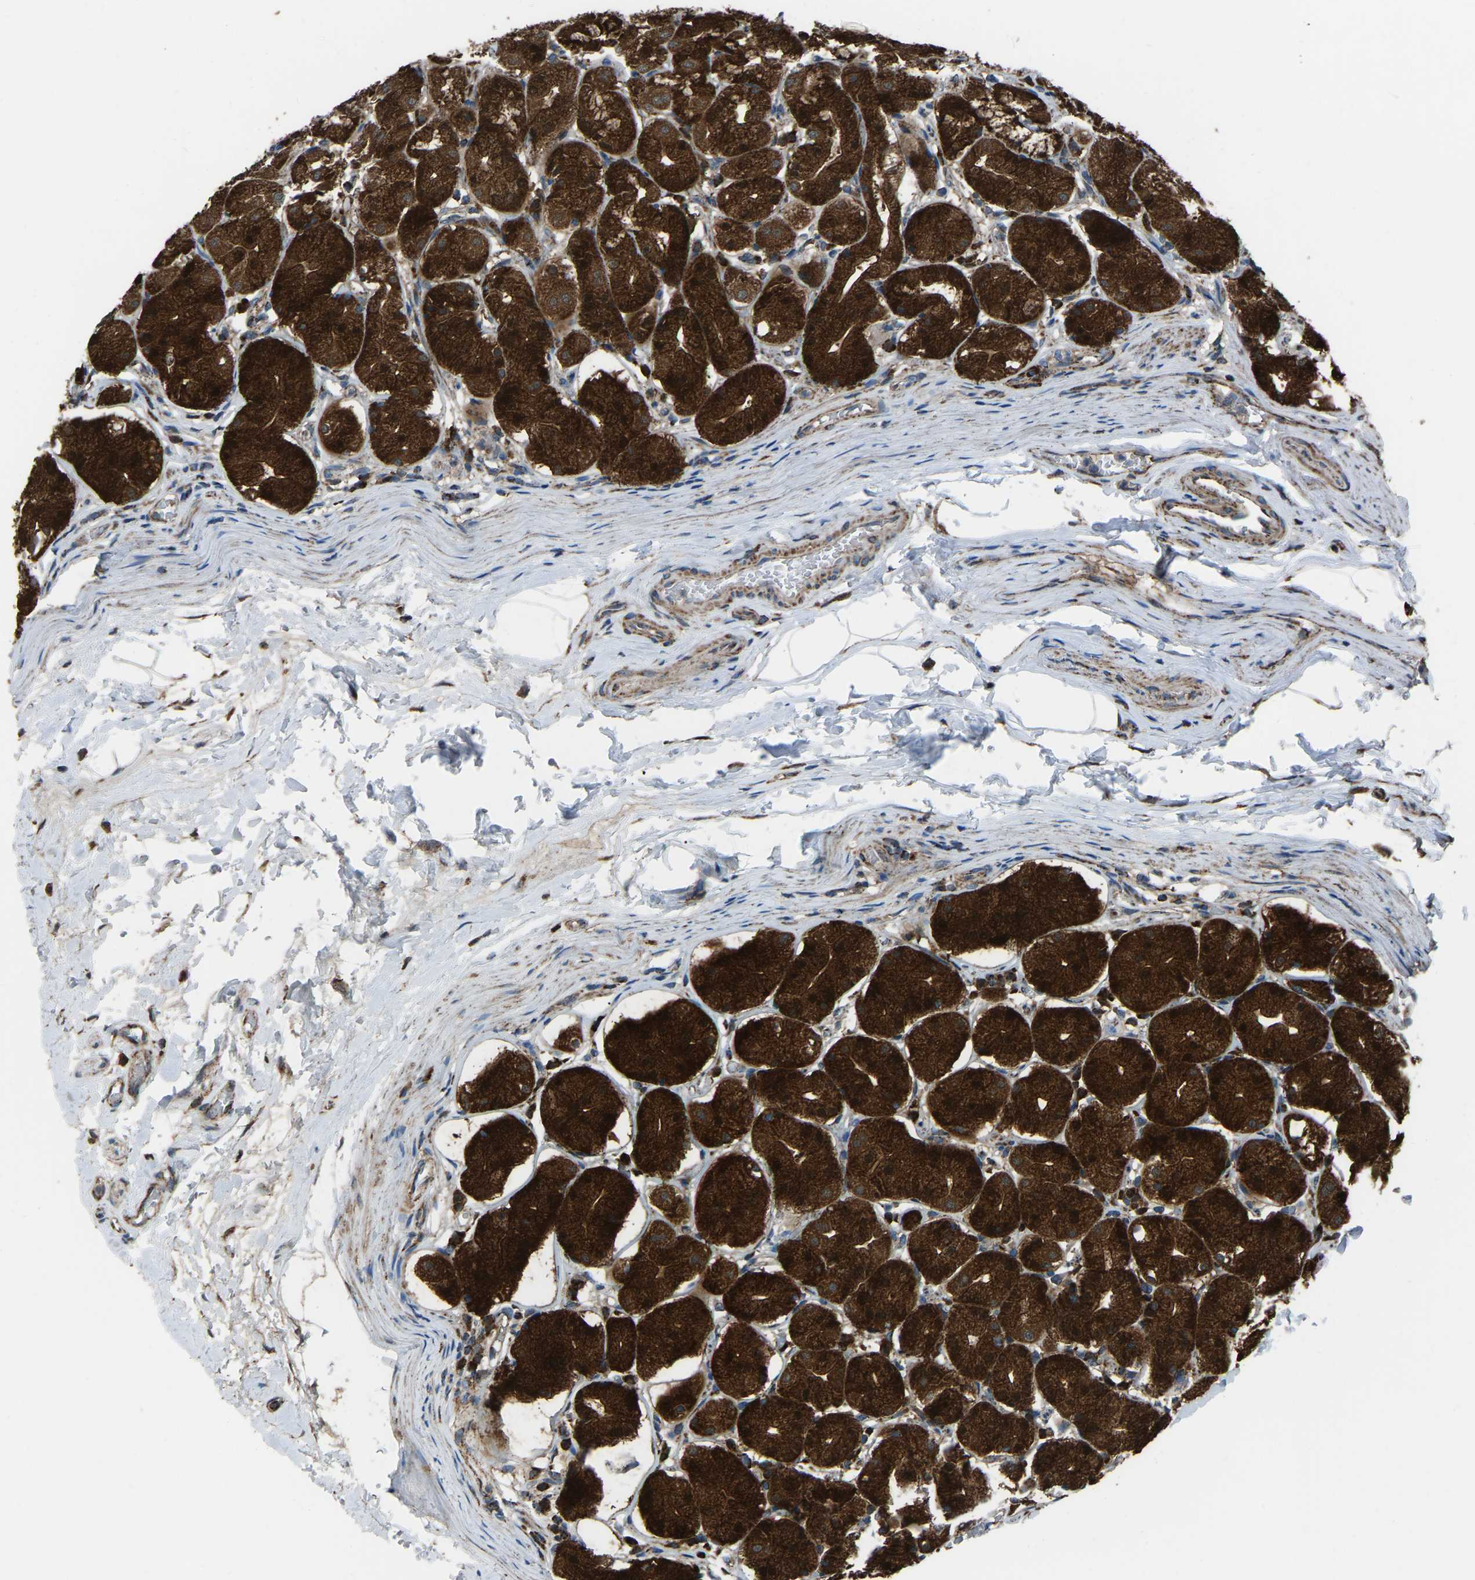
{"staining": {"intensity": "strong", "quantity": ">75%", "location": "nuclear"}, "tissue": "stomach", "cell_type": "Glandular cells", "image_type": "normal", "snomed": [{"axis": "morphology", "description": "Normal tissue, NOS"}, {"axis": "topography", "description": "Stomach"}, {"axis": "topography", "description": "Stomach, lower"}], "caption": "Glandular cells exhibit high levels of strong nuclear staining in approximately >75% of cells in normal human stomach. (Stains: DAB in brown, nuclei in blue, Microscopy: brightfield microscopy at high magnification).", "gene": "AKR1A1", "patient": {"sex": "female", "age": 56}}